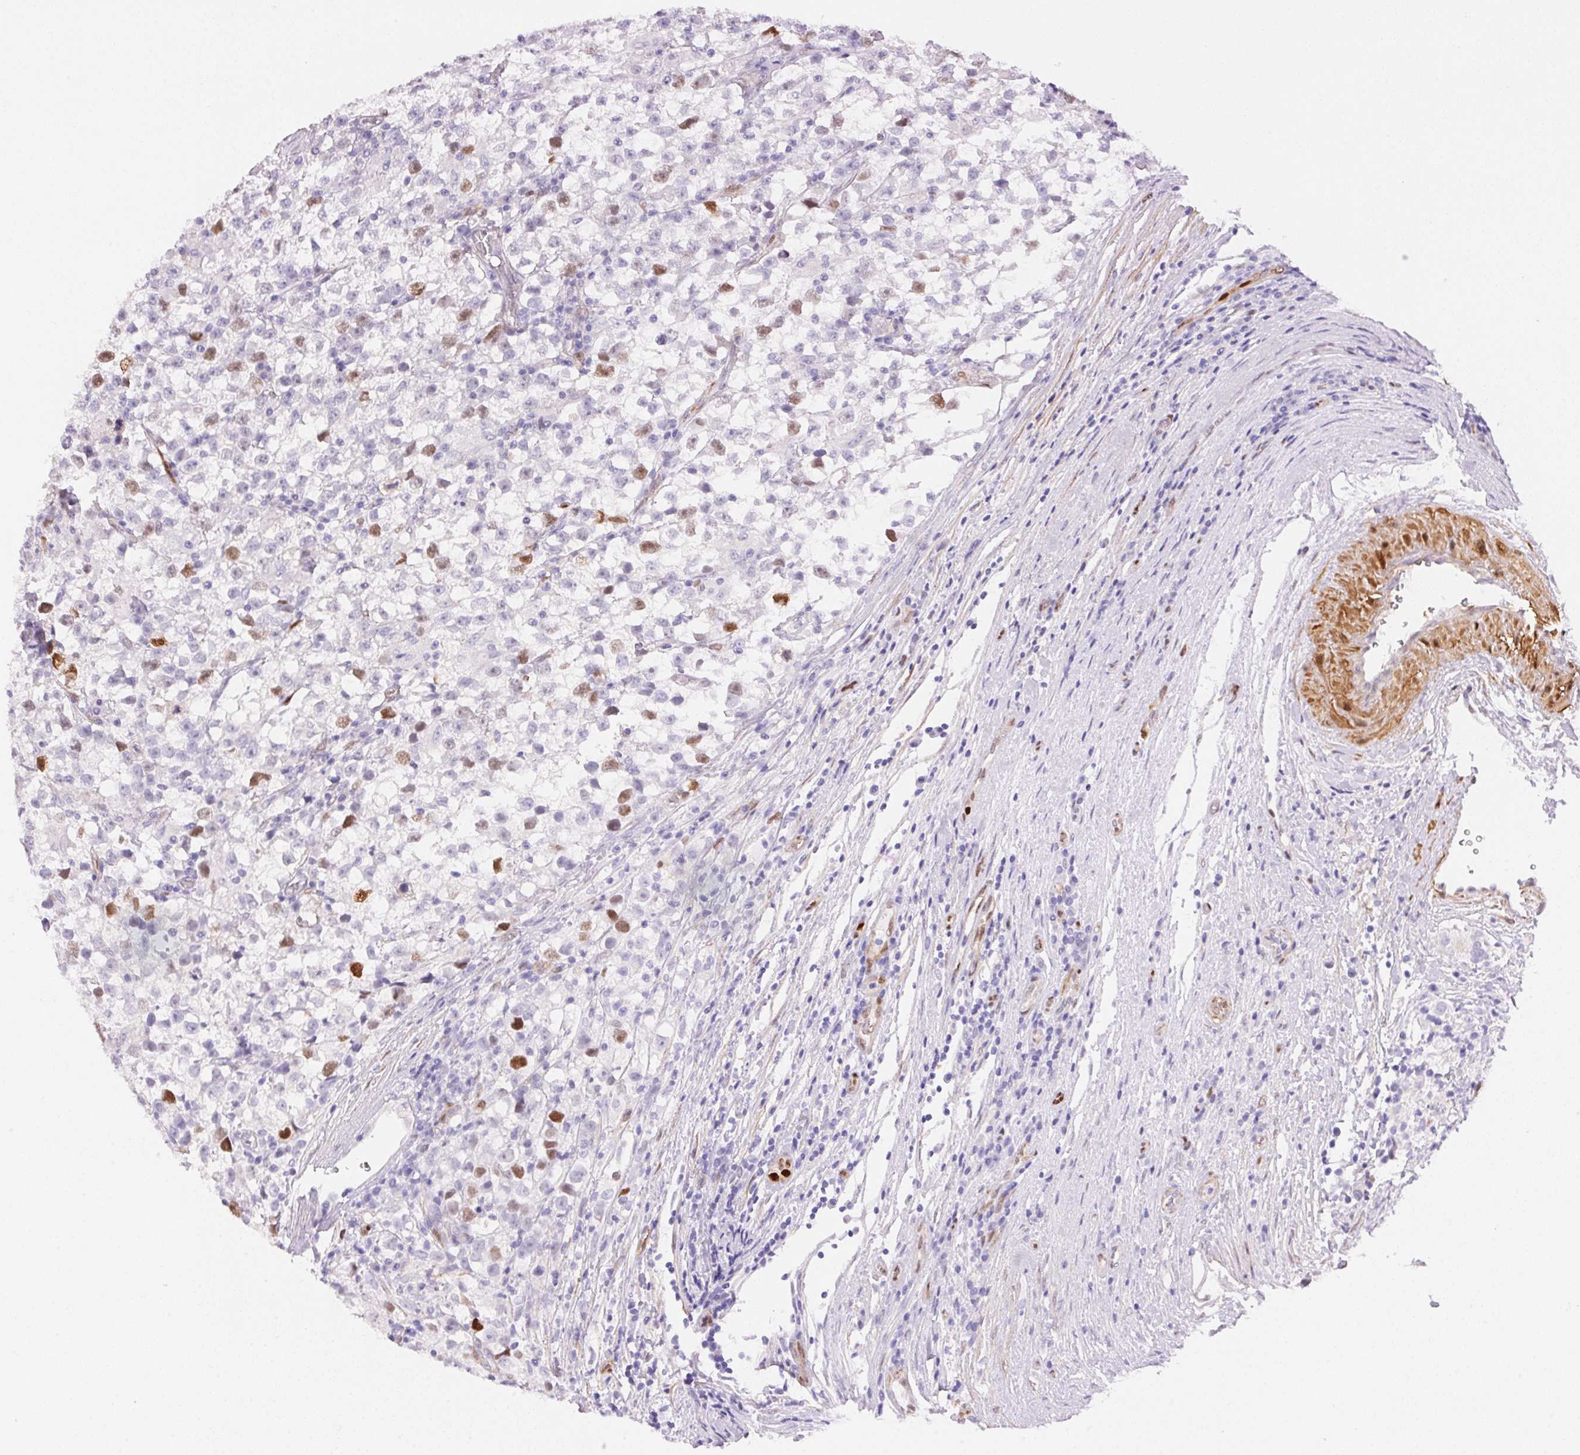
{"staining": {"intensity": "moderate", "quantity": "<25%", "location": "nuclear"}, "tissue": "testis cancer", "cell_type": "Tumor cells", "image_type": "cancer", "snomed": [{"axis": "morphology", "description": "Seminoma, NOS"}, {"axis": "topography", "description": "Testis"}], "caption": "Immunohistochemistry (IHC) of testis cancer demonstrates low levels of moderate nuclear positivity in about <25% of tumor cells.", "gene": "SMTN", "patient": {"sex": "male", "age": 31}}